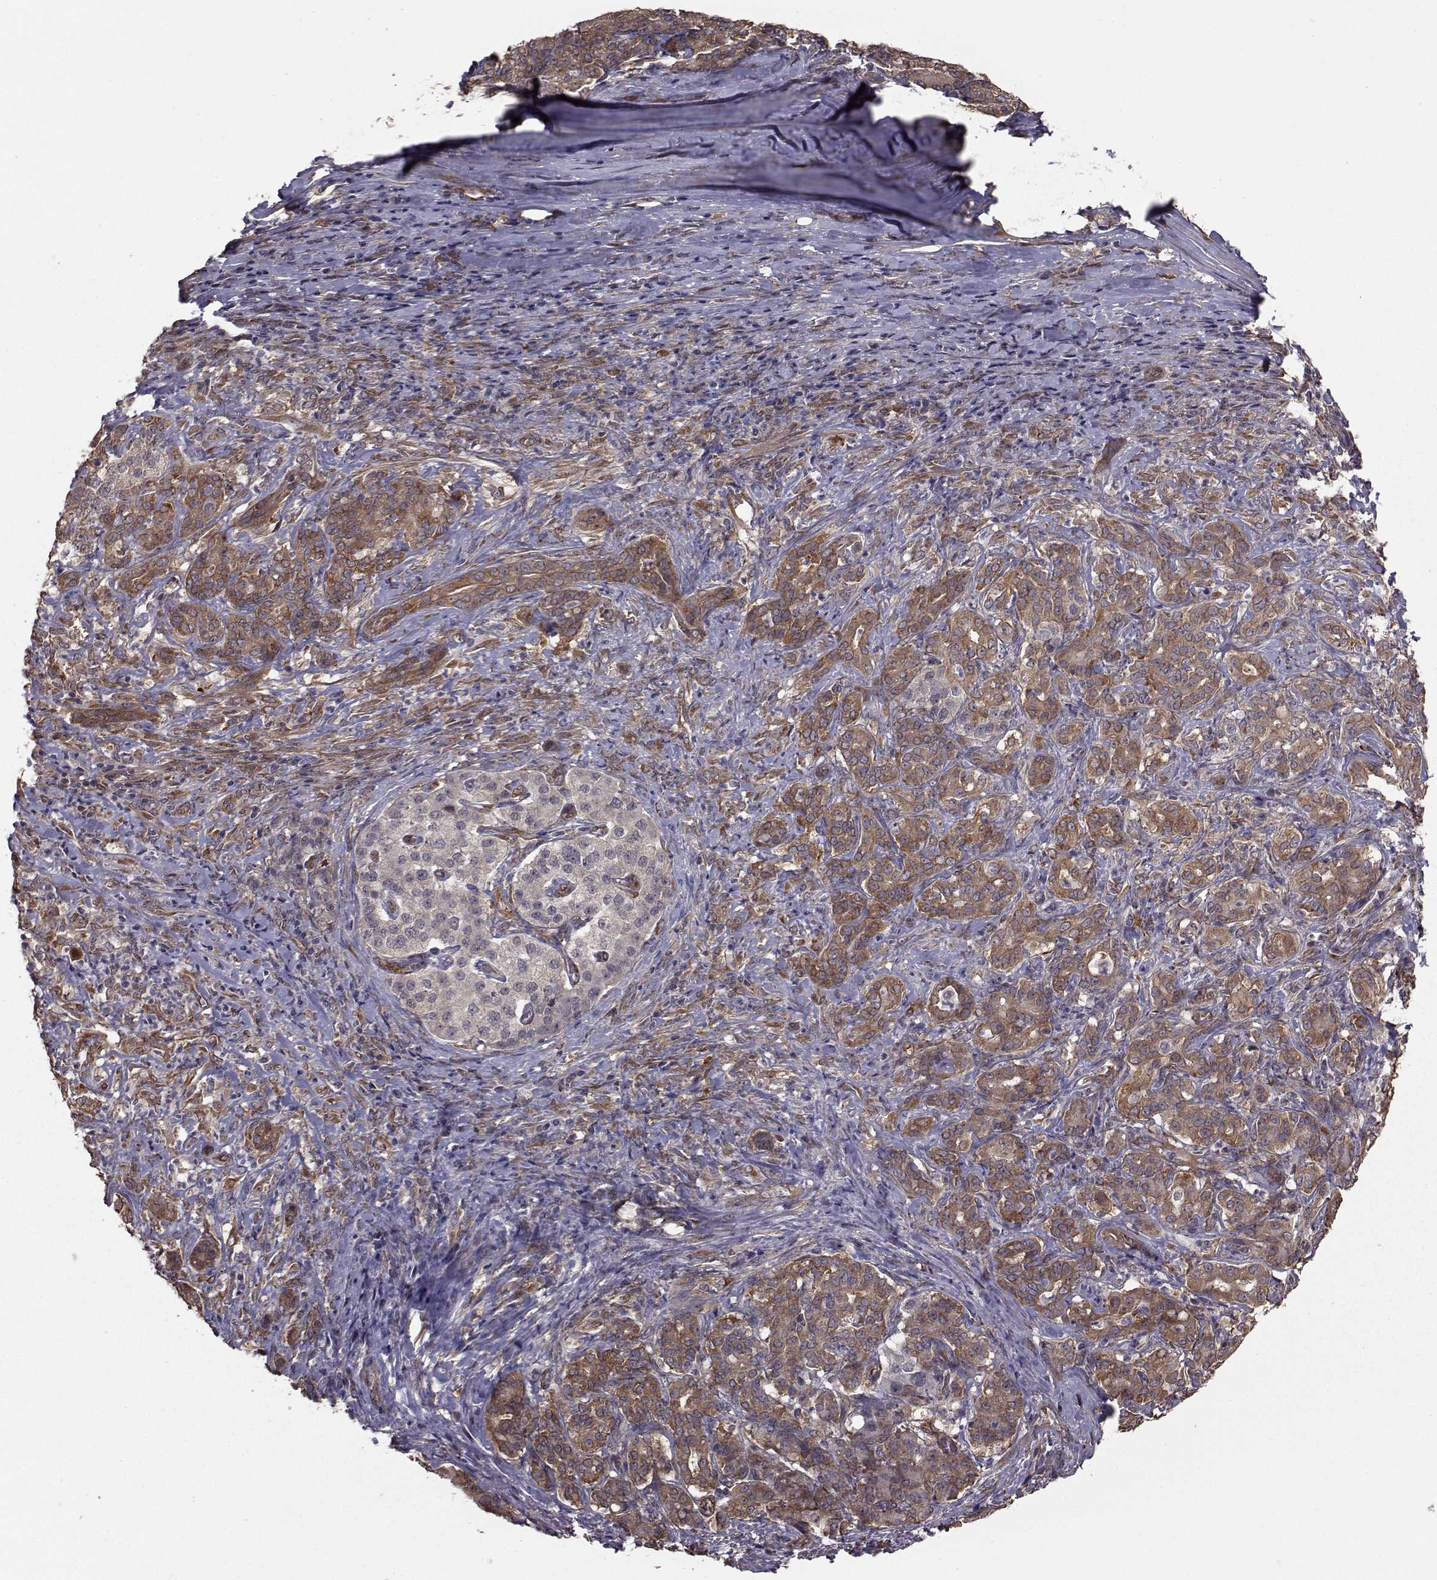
{"staining": {"intensity": "strong", "quantity": "25%-75%", "location": "cytoplasmic/membranous"}, "tissue": "pancreatic cancer", "cell_type": "Tumor cells", "image_type": "cancer", "snomed": [{"axis": "morphology", "description": "Normal tissue, NOS"}, {"axis": "morphology", "description": "Inflammation, NOS"}, {"axis": "morphology", "description": "Adenocarcinoma, NOS"}, {"axis": "topography", "description": "Pancreas"}], "caption": "Immunohistochemical staining of pancreatic cancer (adenocarcinoma) shows high levels of strong cytoplasmic/membranous staining in approximately 25%-75% of tumor cells. Nuclei are stained in blue.", "gene": "TRIP10", "patient": {"sex": "male", "age": 57}}